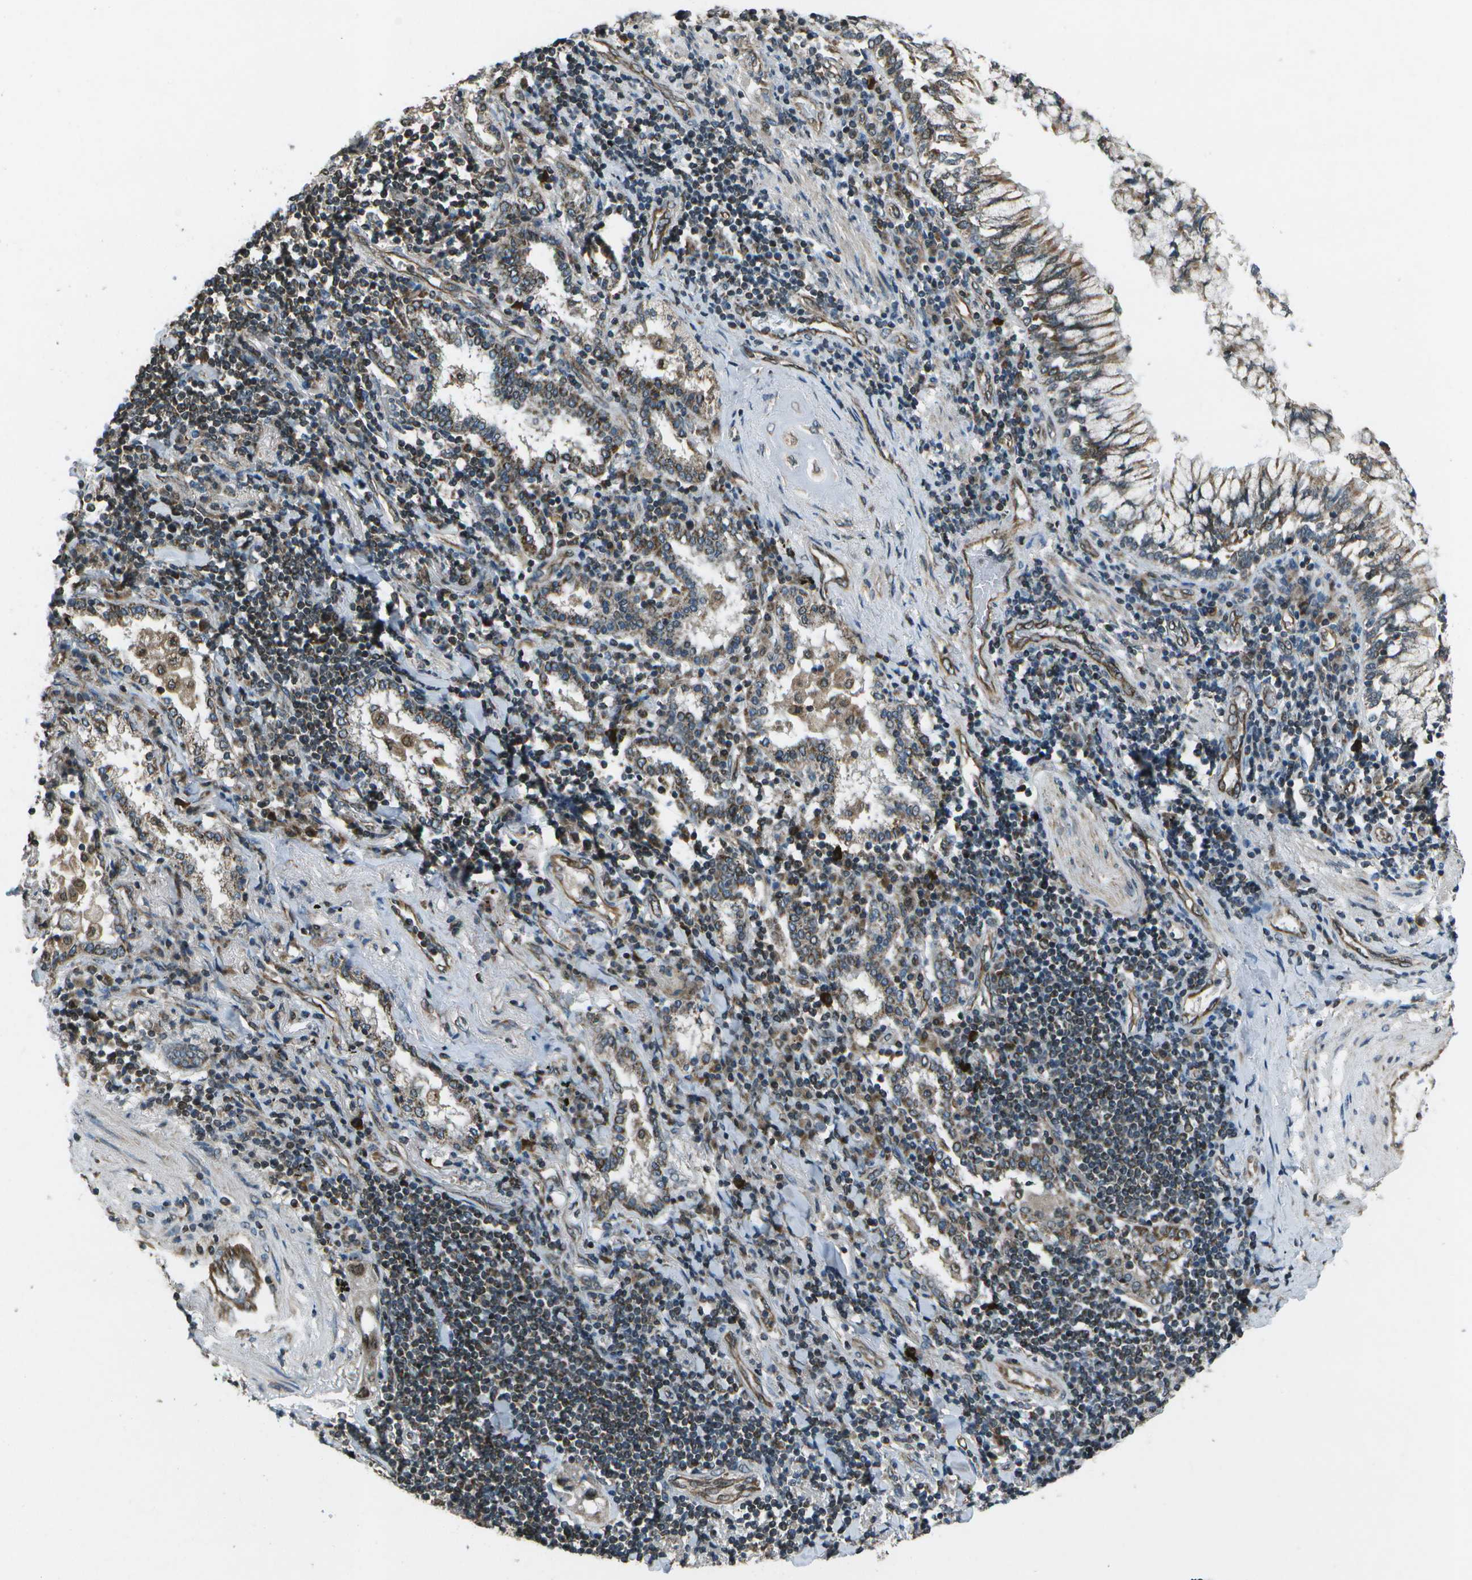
{"staining": {"intensity": "moderate", "quantity": ">75%", "location": "cytoplasmic/membranous"}, "tissue": "lung cancer", "cell_type": "Tumor cells", "image_type": "cancer", "snomed": [{"axis": "morphology", "description": "Adenocarcinoma, NOS"}, {"axis": "topography", "description": "Lung"}], "caption": "High-magnification brightfield microscopy of lung cancer stained with DAB (brown) and counterstained with hematoxylin (blue). tumor cells exhibit moderate cytoplasmic/membranous expression is seen in about>75% of cells.", "gene": "EIF2AK1", "patient": {"sex": "female", "age": 65}}